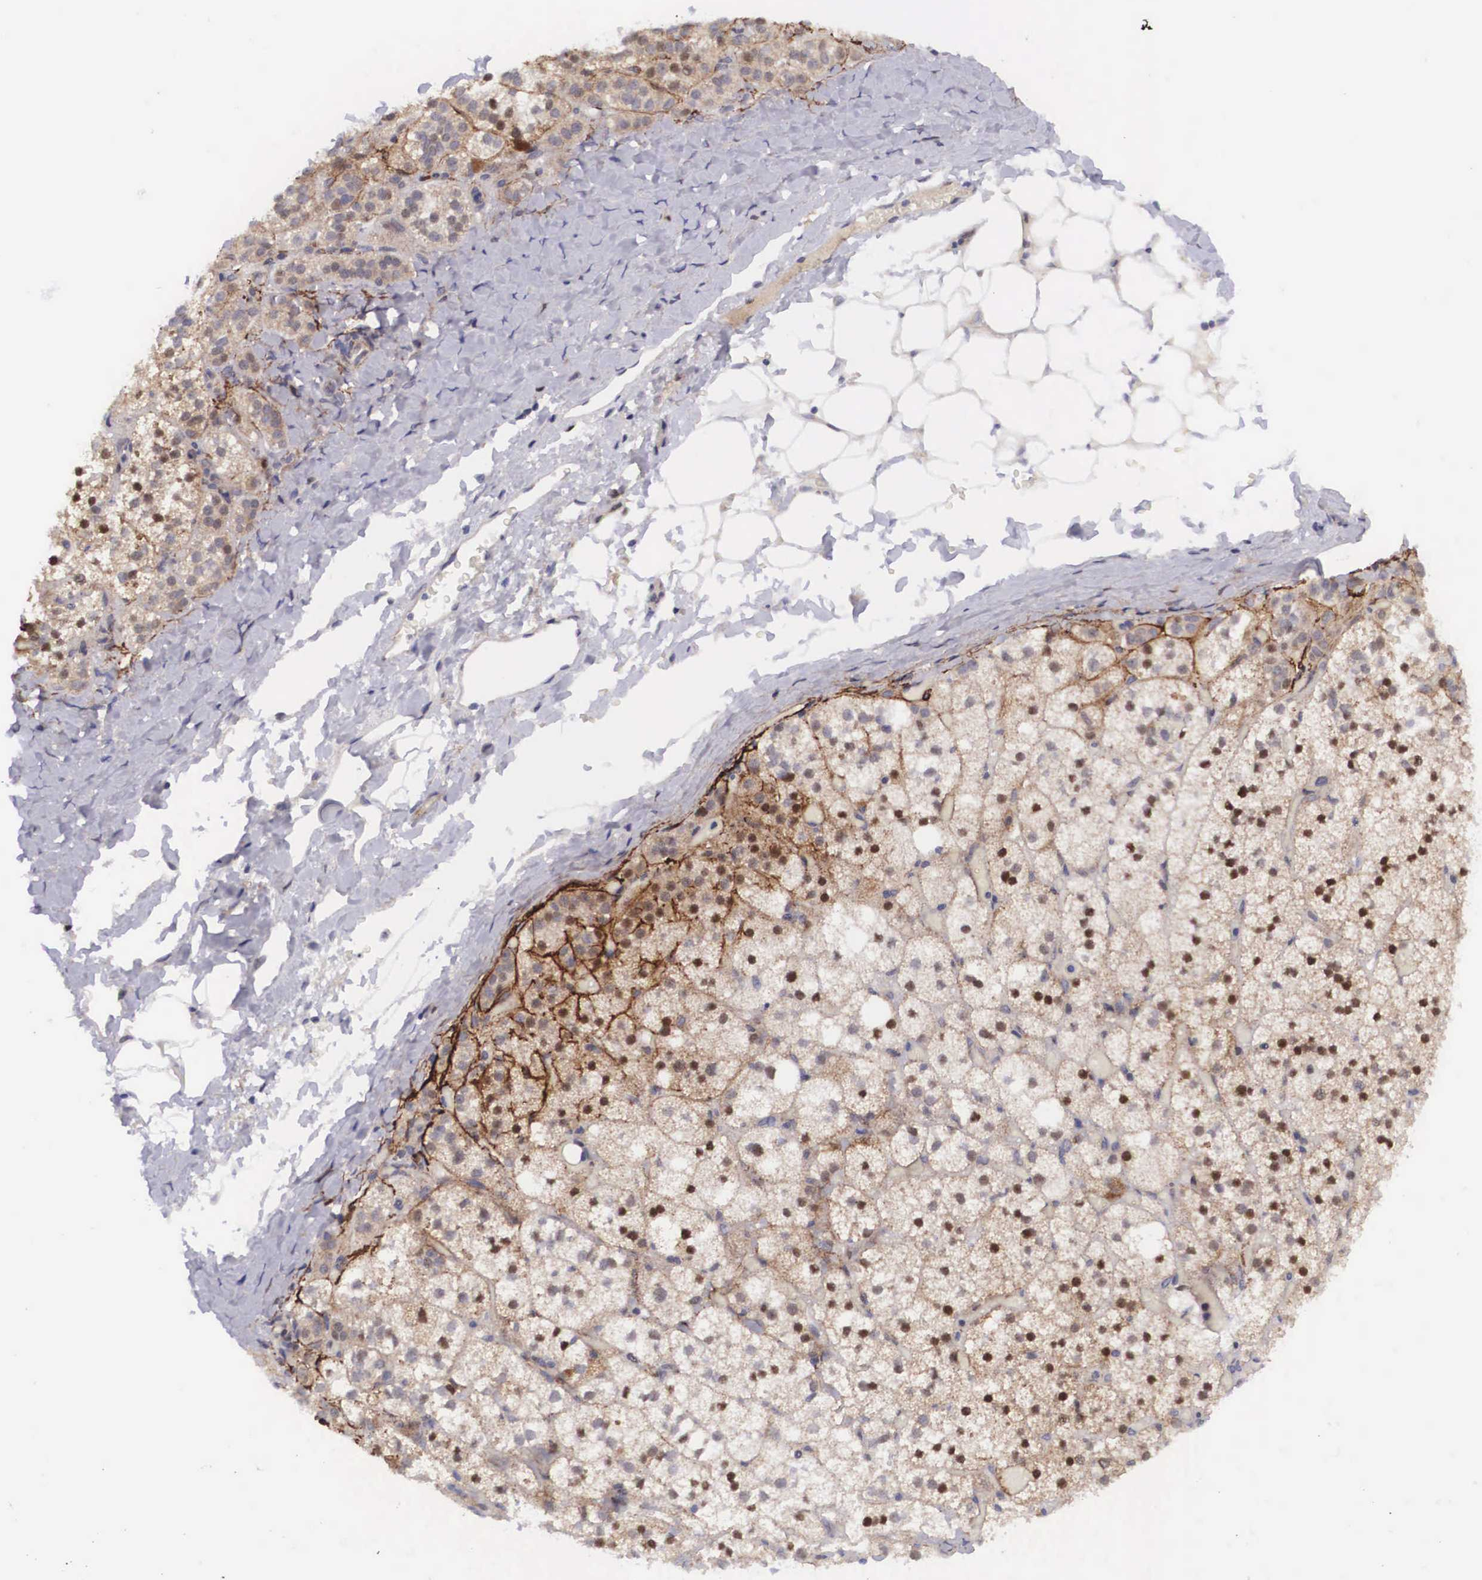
{"staining": {"intensity": "weak", "quantity": "25%-75%", "location": "nuclear"}, "tissue": "adrenal gland", "cell_type": "Glandular cells", "image_type": "normal", "snomed": [{"axis": "morphology", "description": "Normal tissue, NOS"}, {"axis": "topography", "description": "Adrenal gland"}], "caption": "Adrenal gland stained with DAB immunohistochemistry shows low levels of weak nuclear expression in approximately 25%-75% of glandular cells.", "gene": "EMID1", "patient": {"sex": "male", "age": 53}}